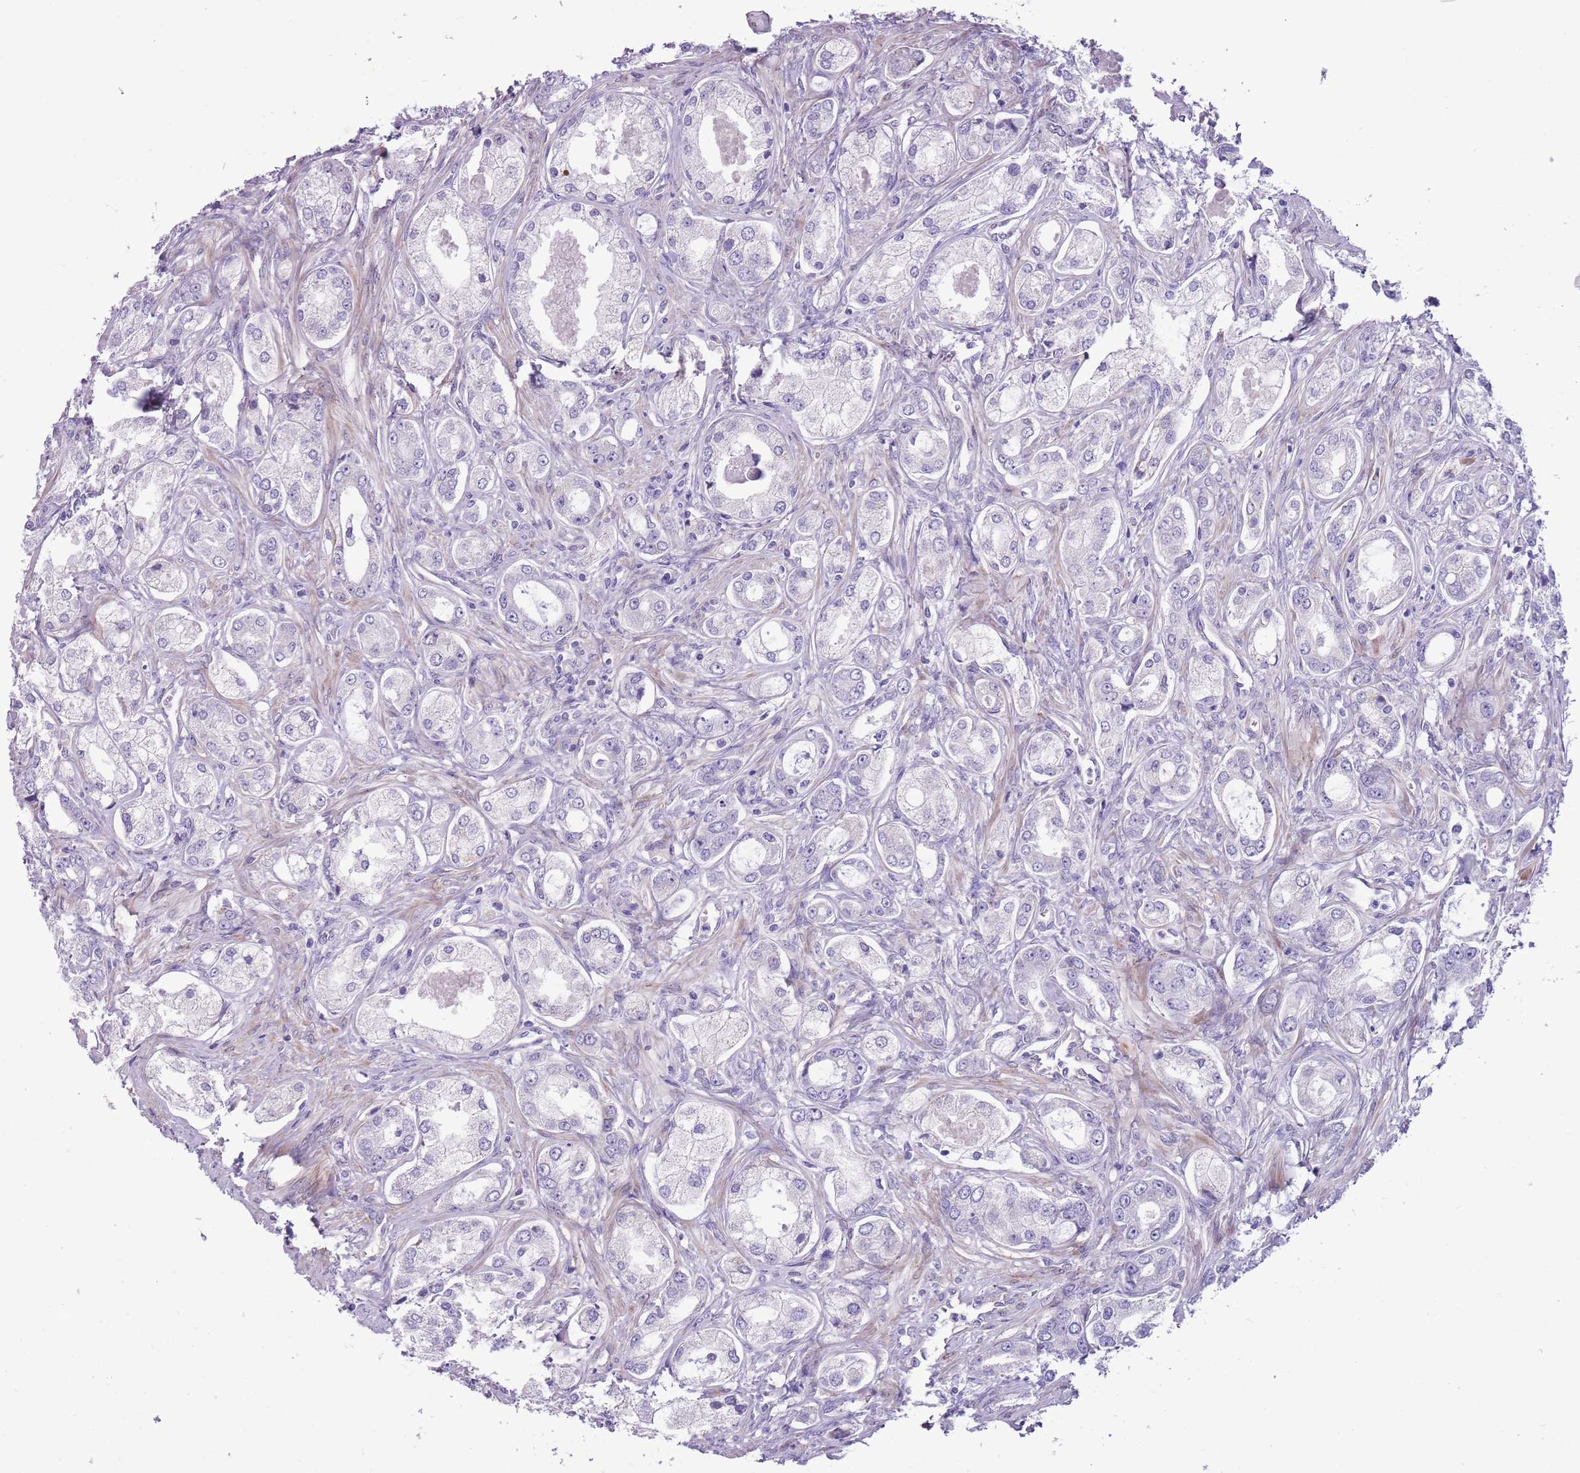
{"staining": {"intensity": "negative", "quantity": "none", "location": "none"}, "tissue": "prostate cancer", "cell_type": "Tumor cells", "image_type": "cancer", "snomed": [{"axis": "morphology", "description": "Adenocarcinoma, Low grade"}, {"axis": "topography", "description": "Prostate"}], "caption": "Tumor cells show no significant protein staining in adenocarcinoma (low-grade) (prostate).", "gene": "MRPL32", "patient": {"sex": "male", "age": 68}}